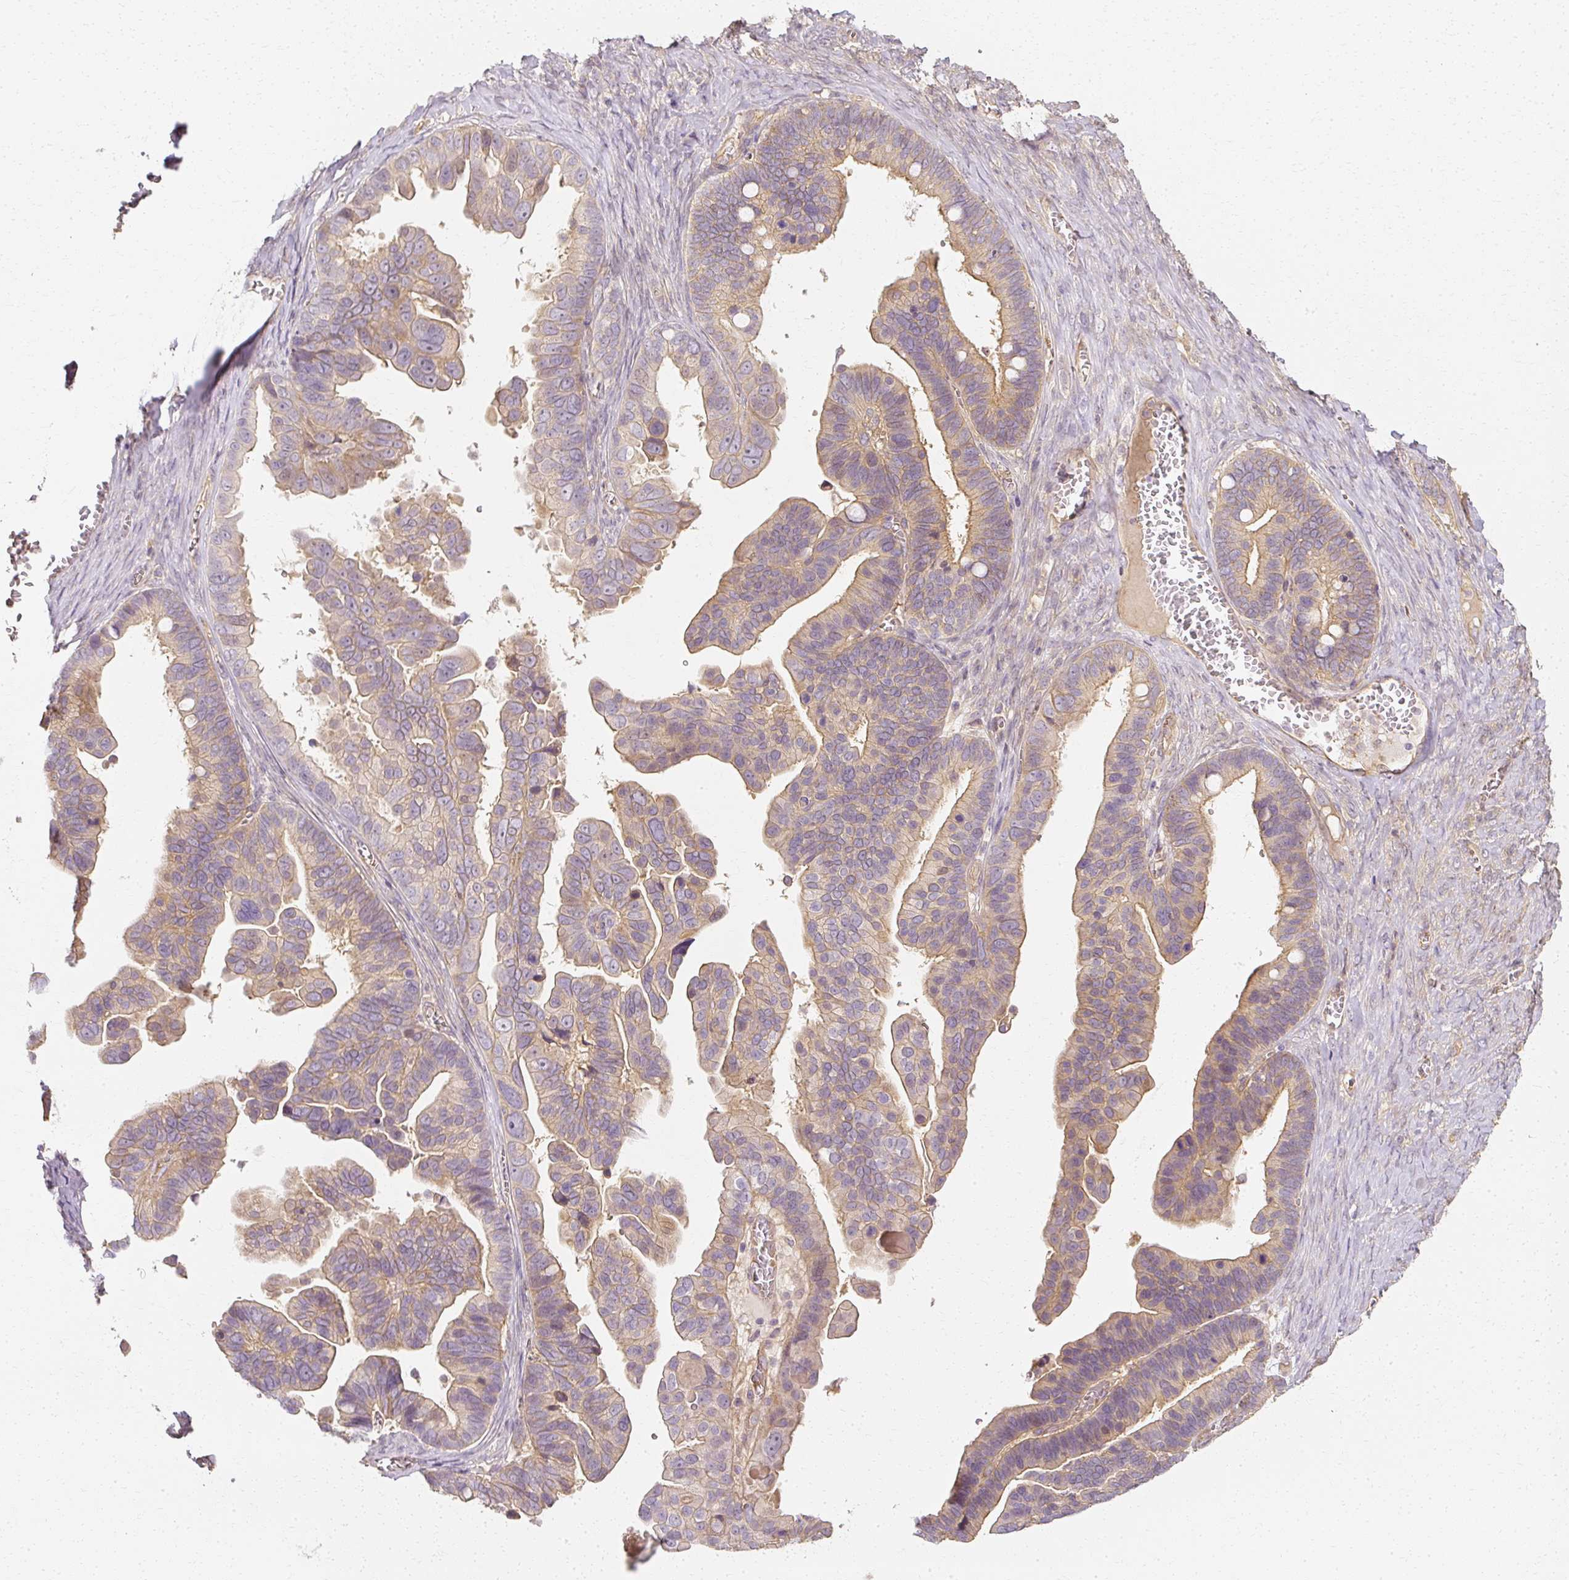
{"staining": {"intensity": "moderate", "quantity": "25%-75%", "location": "cytoplasmic/membranous"}, "tissue": "ovarian cancer", "cell_type": "Tumor cells", "image_type": "cancer", "snomed": [{"axis": "morphology", "description": "Cystadenocarcinoma, serous, NOS"}, {"axis": "topography", "description": "Ovary"}], "caption": "IHC (DAB (3,3'-diaminobenzidine)) staining of ovarian cancer (serous cystadenocarcinoma) reveals moderate cytoplasmic/membranous protein positivity in about 25%-75% of tumor cells.", "gene": "GNAQ", "patient": {"sex": "female", "age": 56}}